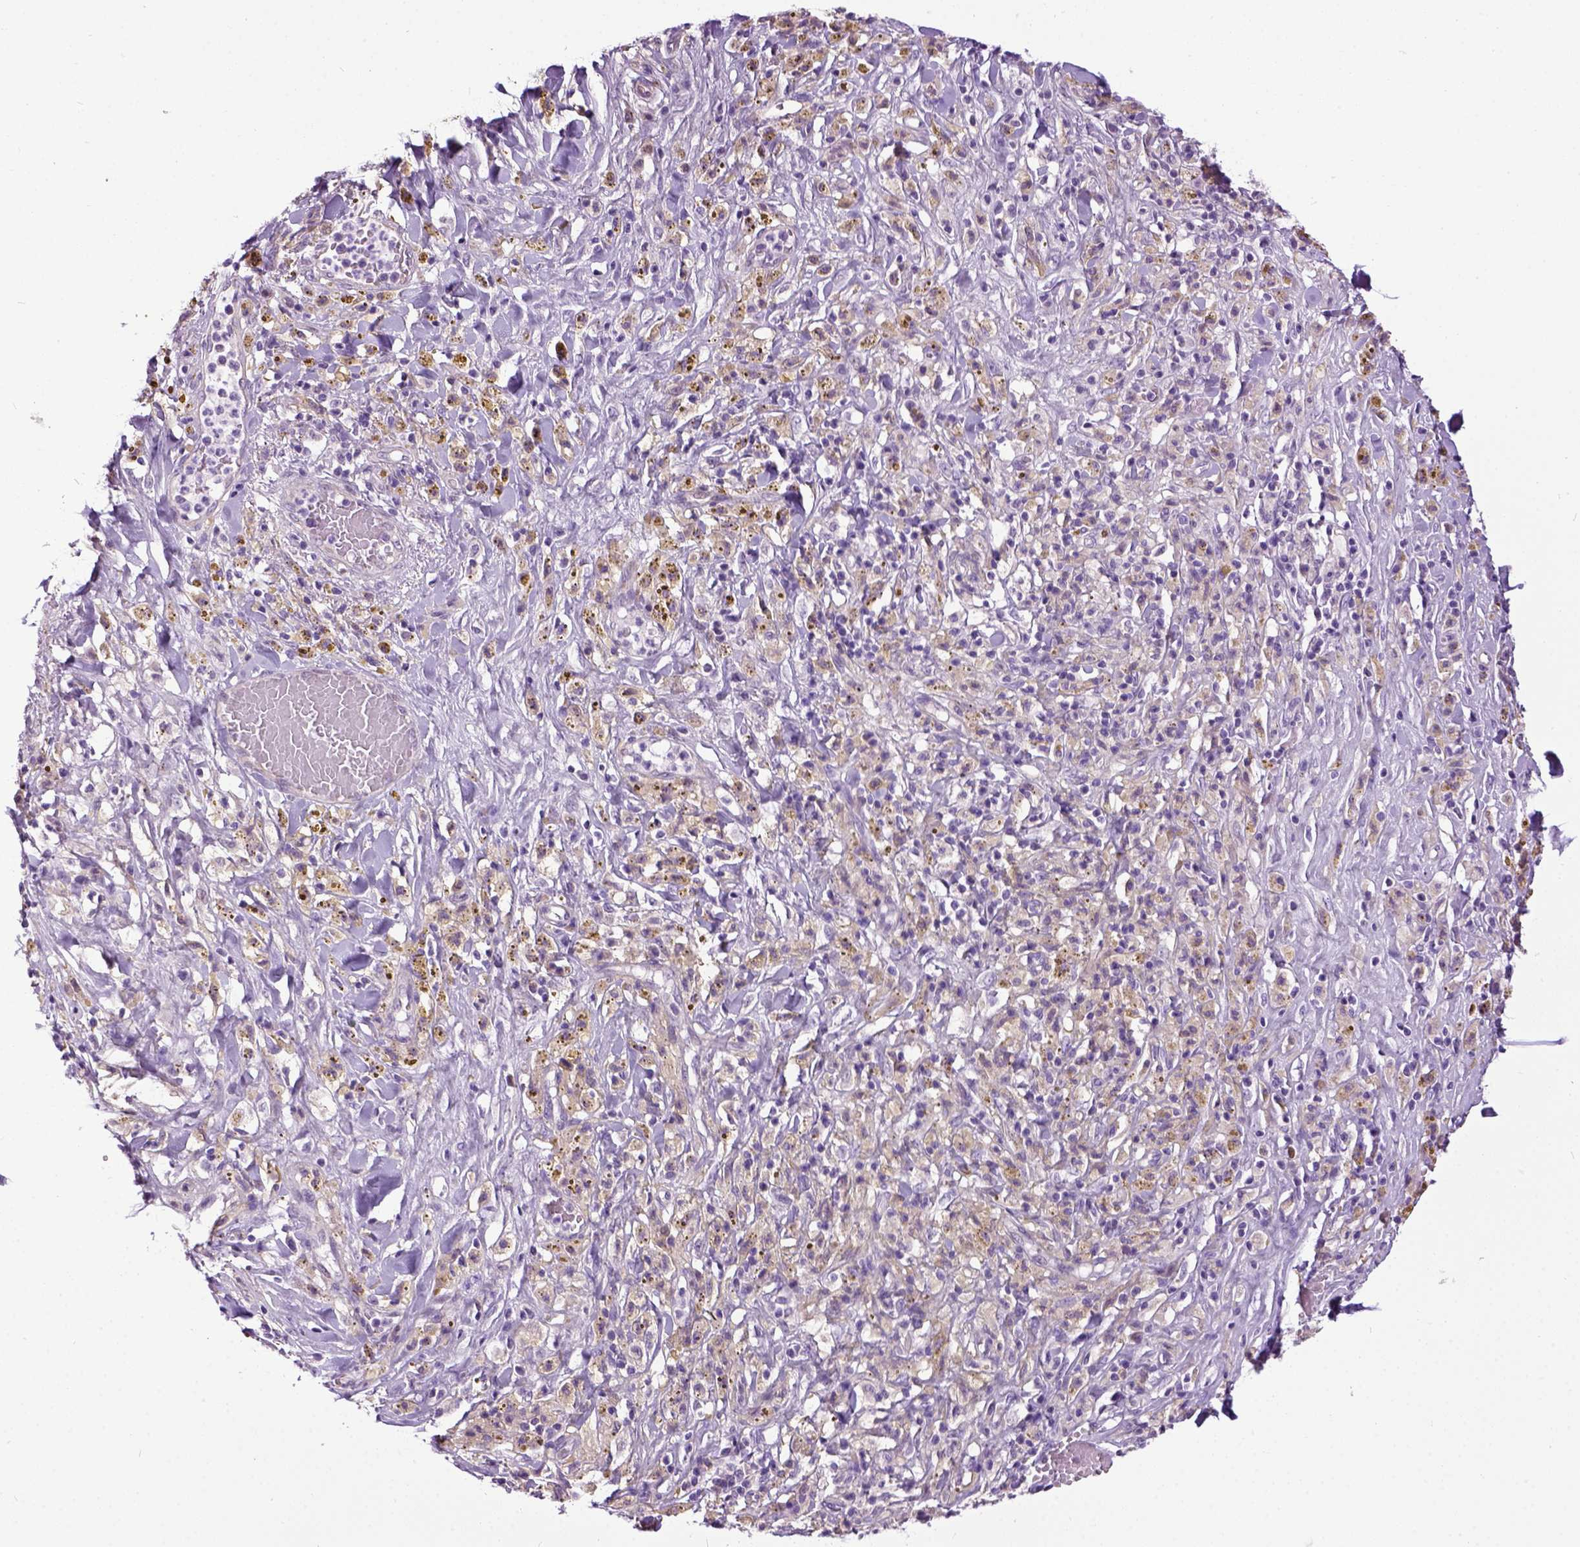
{"staining": {"intensity": "weak", "quantity": "25%-75%", "location": "cytoplasmic/membranous"}, "tissue": "melanoma", "cell_type": "Tumor cells", "image_type": "cancer", "snomed": [{"axis": "morphology", "description": "Malignant melanoma, NOS"}, {"axis": "topography", "description": "Skin"}], "caption": "Immunohistochemical staining of human malignant melanoma reveals low levels of weak cytoplasmic/membranous expression in approximately 25%-75% of tumor cells. The staining is performed using DAB brown chromogen to label protein expression. The nuclei are counter-stained blue using hematoxylin.", "gene": "NEK5", "patient": {"sex": "female", "age": 91}}